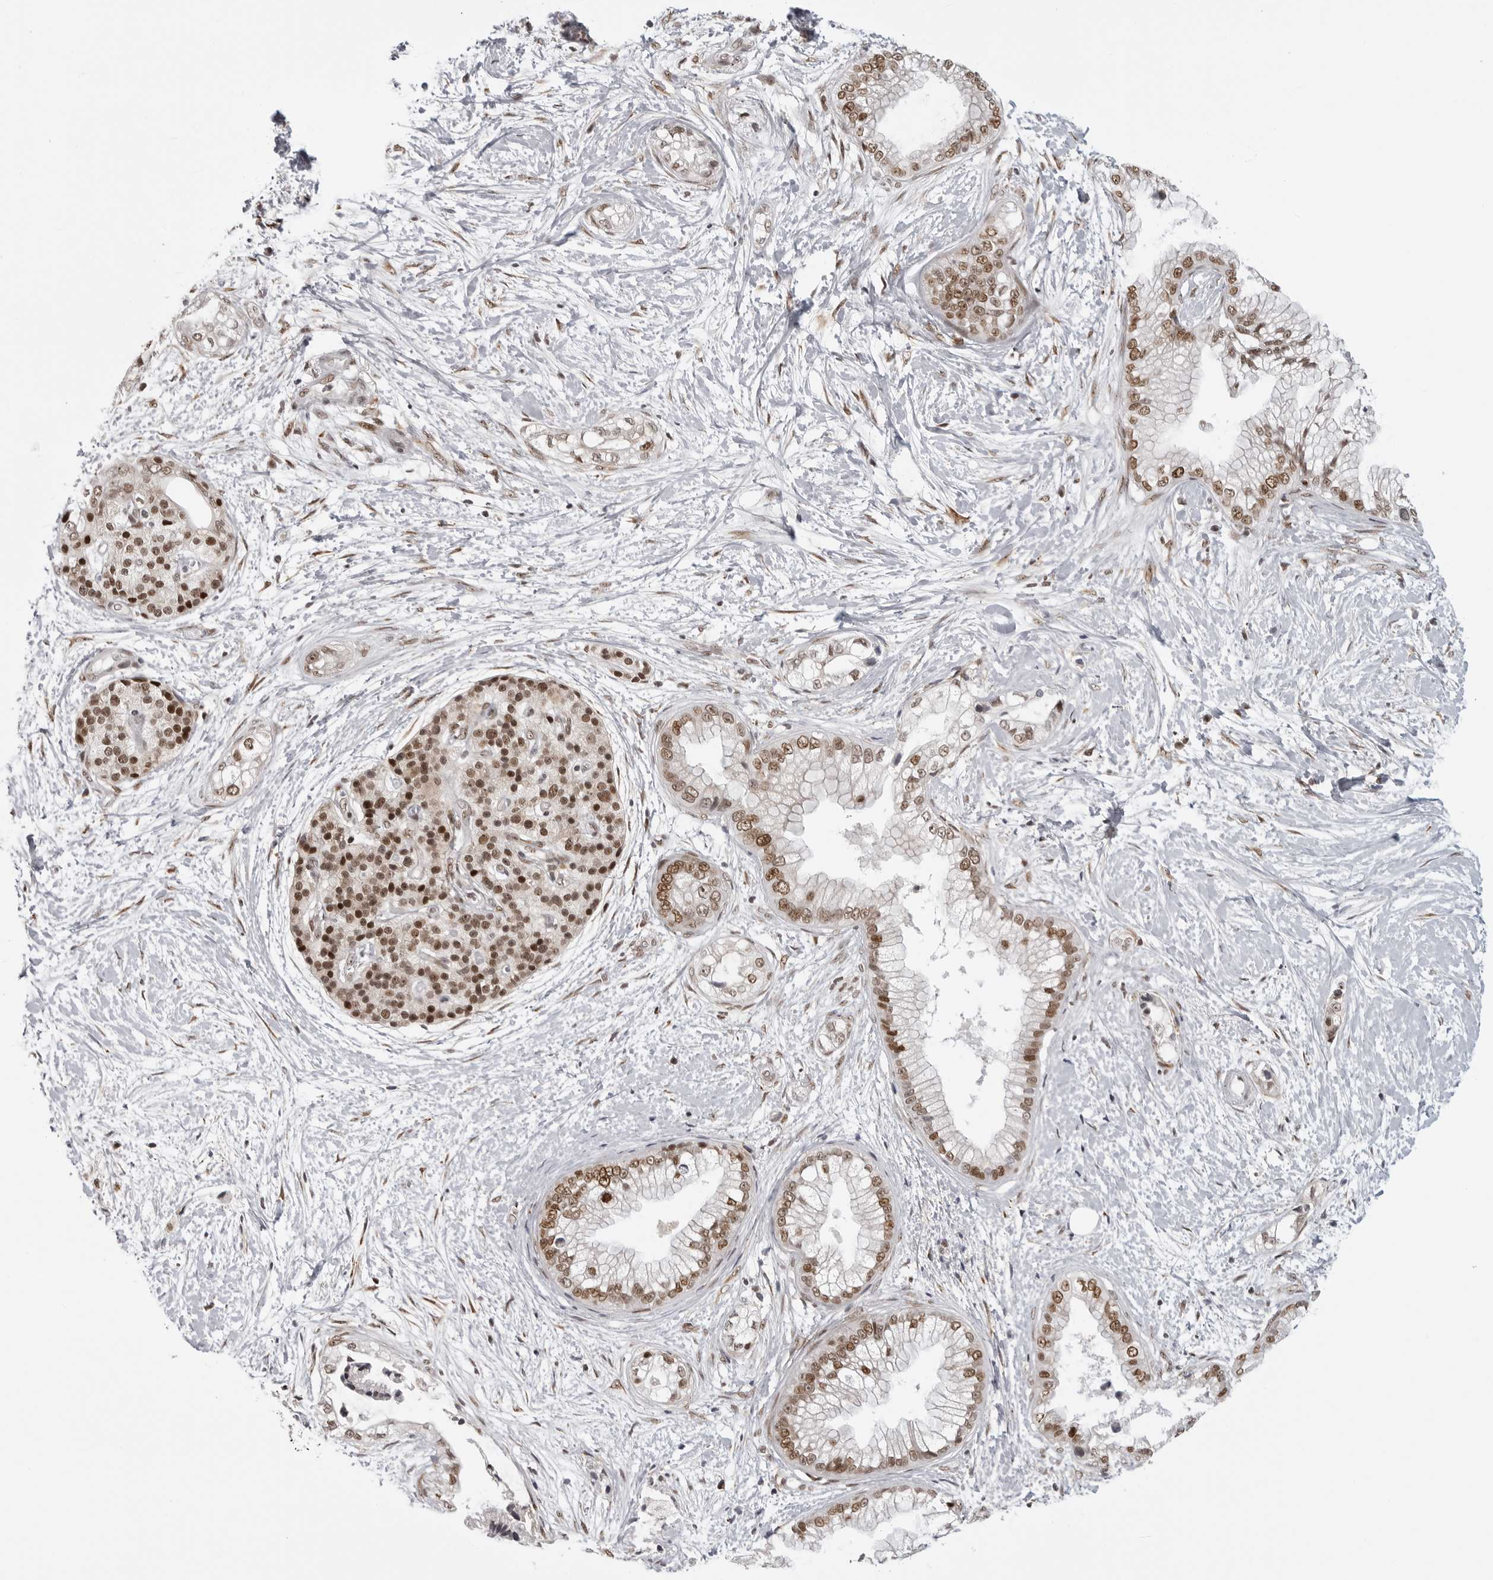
{"staining": {"intensity": "moderate", "quantity": ">75%", "location": "nuclear"}, "tissue": "pancreatic cancer", "cell_type": "Tumor cells", "image_type": "cancer", "snomed": [{"axis": "morphology", "description": "Adenocarcinoma, NOS"}, {"axis": "topography", "description": "Pancreas"}], "caption": "Immunohistochemistry (IHC) photomicrograph of human pancreatic adenocarcinoma stained for a protein (brown), which displays medium levels of moderate nuclear positivity in approximately >75% of tumor cells.", "gene": "PRDM10", "patient": {"sex": "male", "age": 68}}